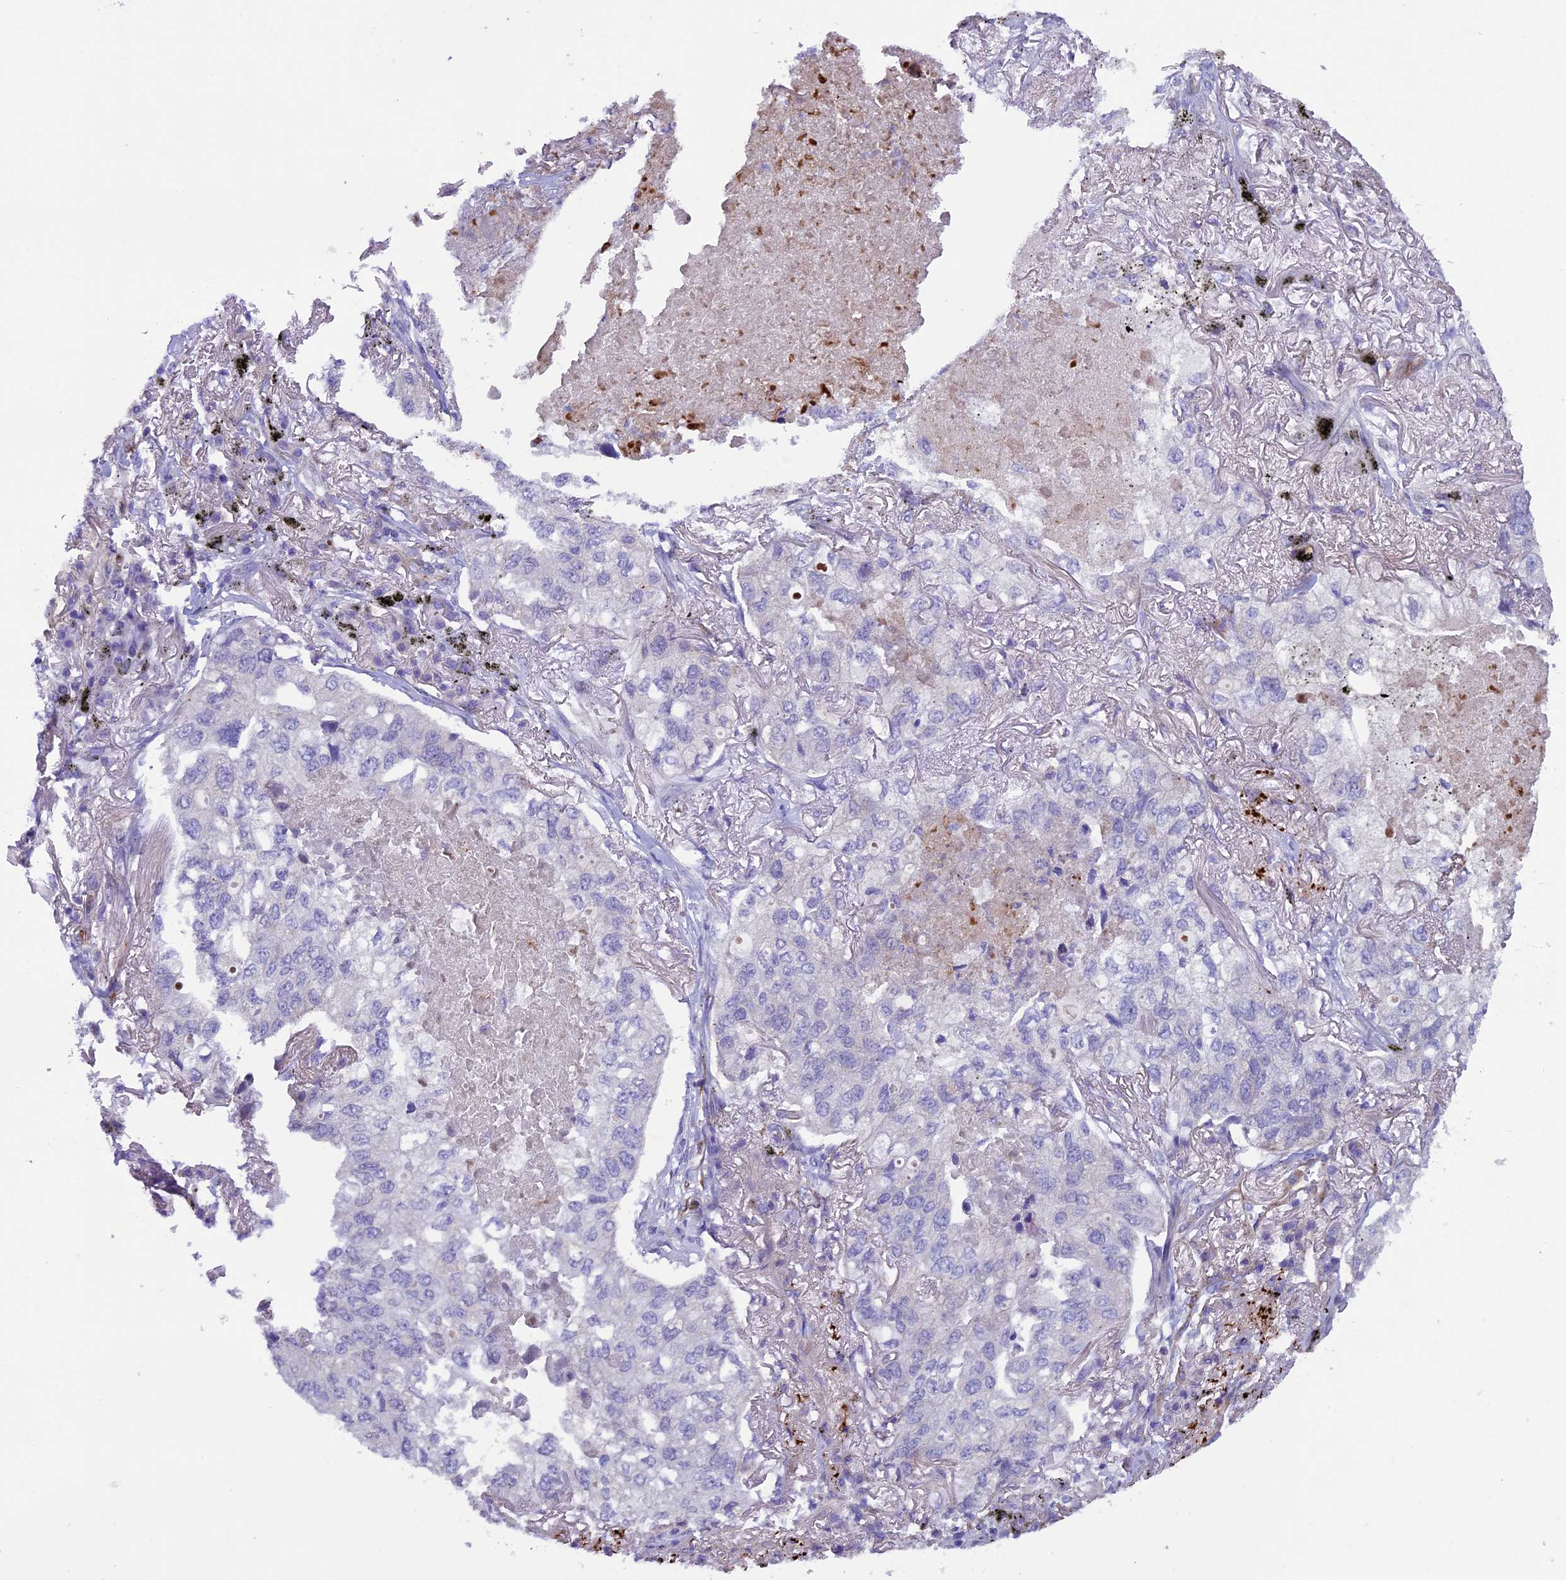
{"staining": {"intensity": "negative", "quantity": "none", "location": "none"}, "tissue": "lung cancer", "cell_type": "Tumor cells", "image_type": "cancer", "snomed": [{"axis": "morphology", "description": "Adenocarcinoma, NOS"}, {"axis": "topography", "description": "Lung"}], "caption": "Human adenocarcinoma (lung) stained for a protein using immunohistochemistry demonstrates no positivity in tumor cells.", "gene": "LOXL1", "patient": {"sex": "male", "age": 65}}